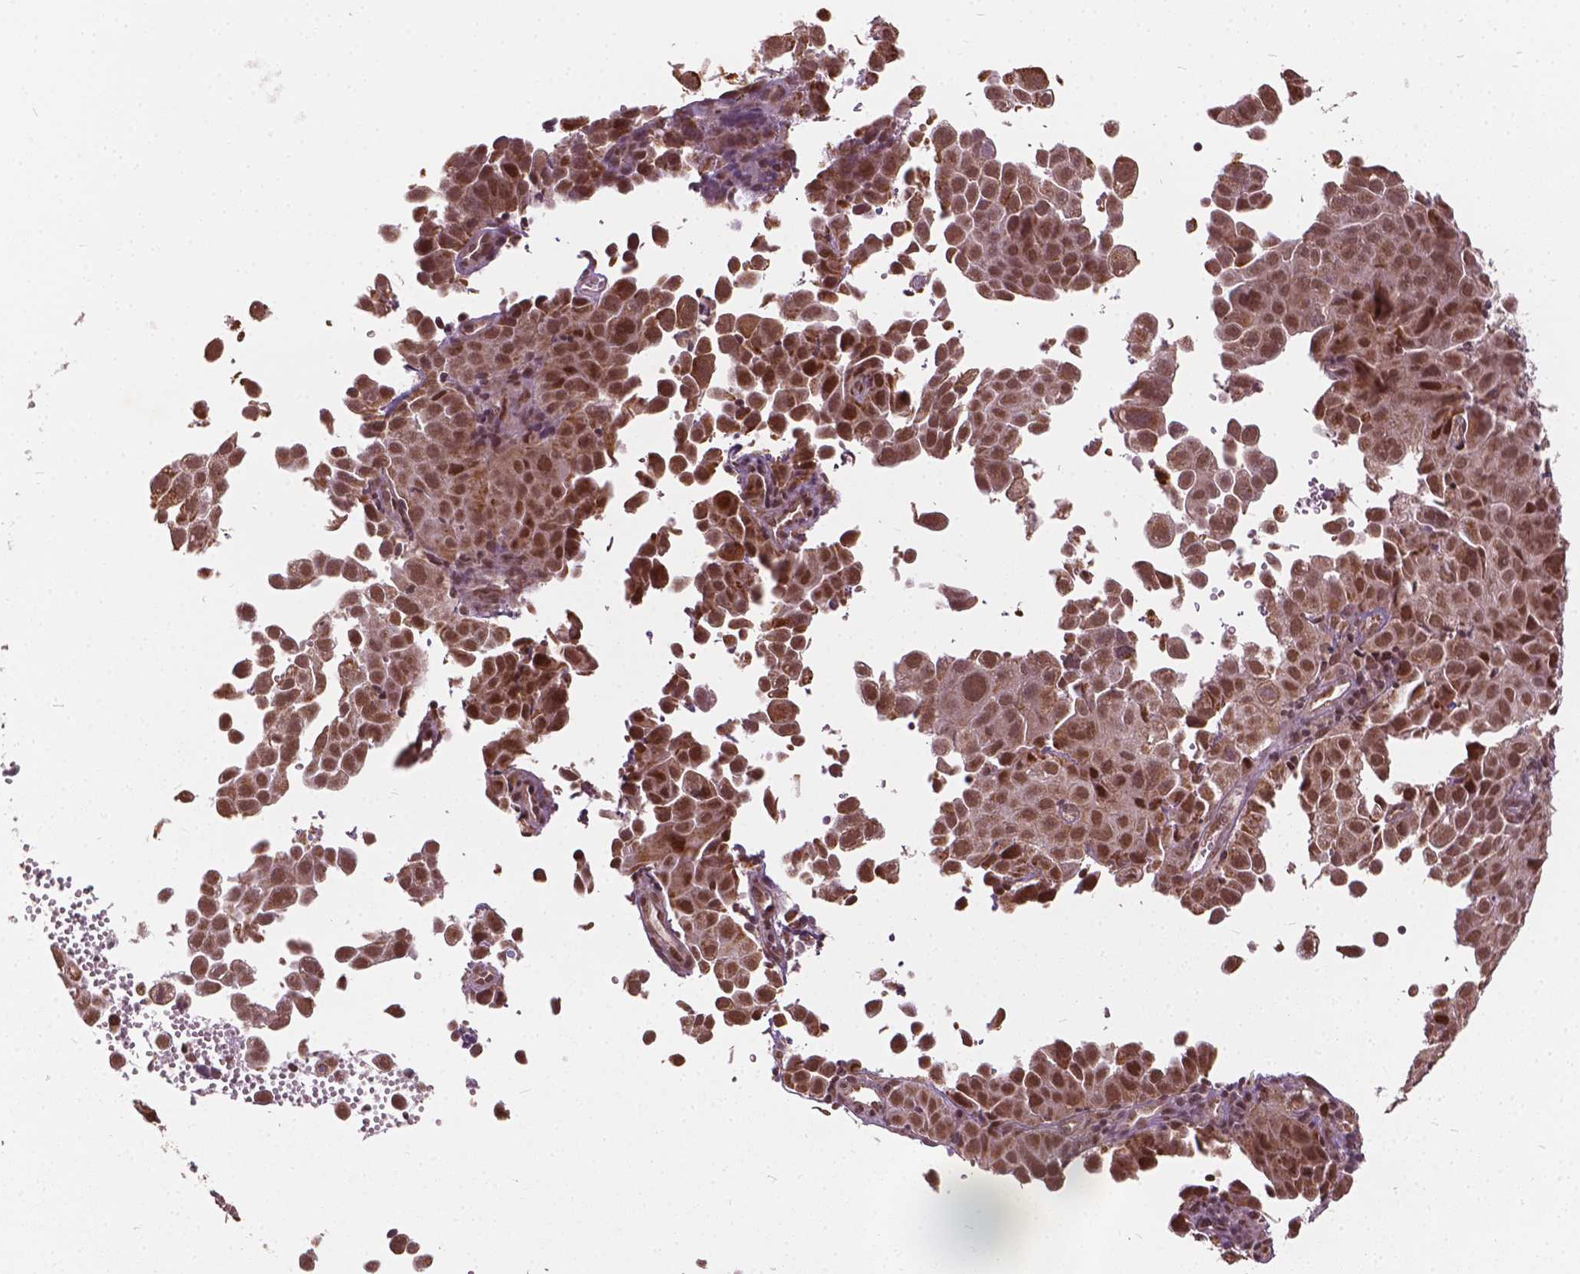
{"staining": {"intensity": "moderate", "quantity": ">75%", "location": "cytoplasmic/membranous,nuclear"}, "tissue": "cervical cancer", "cell_type": "Tumor cells", "image_type": "cancer", "snomed": [{"axis": "morphology", "description": "Squamous cell carcinoma, NOS"}, {"axis": "topography", "description": "Cervix"}], "caption": "Moderate cytoplasmic/membranous and nuclear positivity for a protein is identified in about >75% of tumor cells of cervical cancer (squamous cell carcinoma) using IHC.", "gene": "GPS2", "patient": {"sex": "female", "age": 55}}